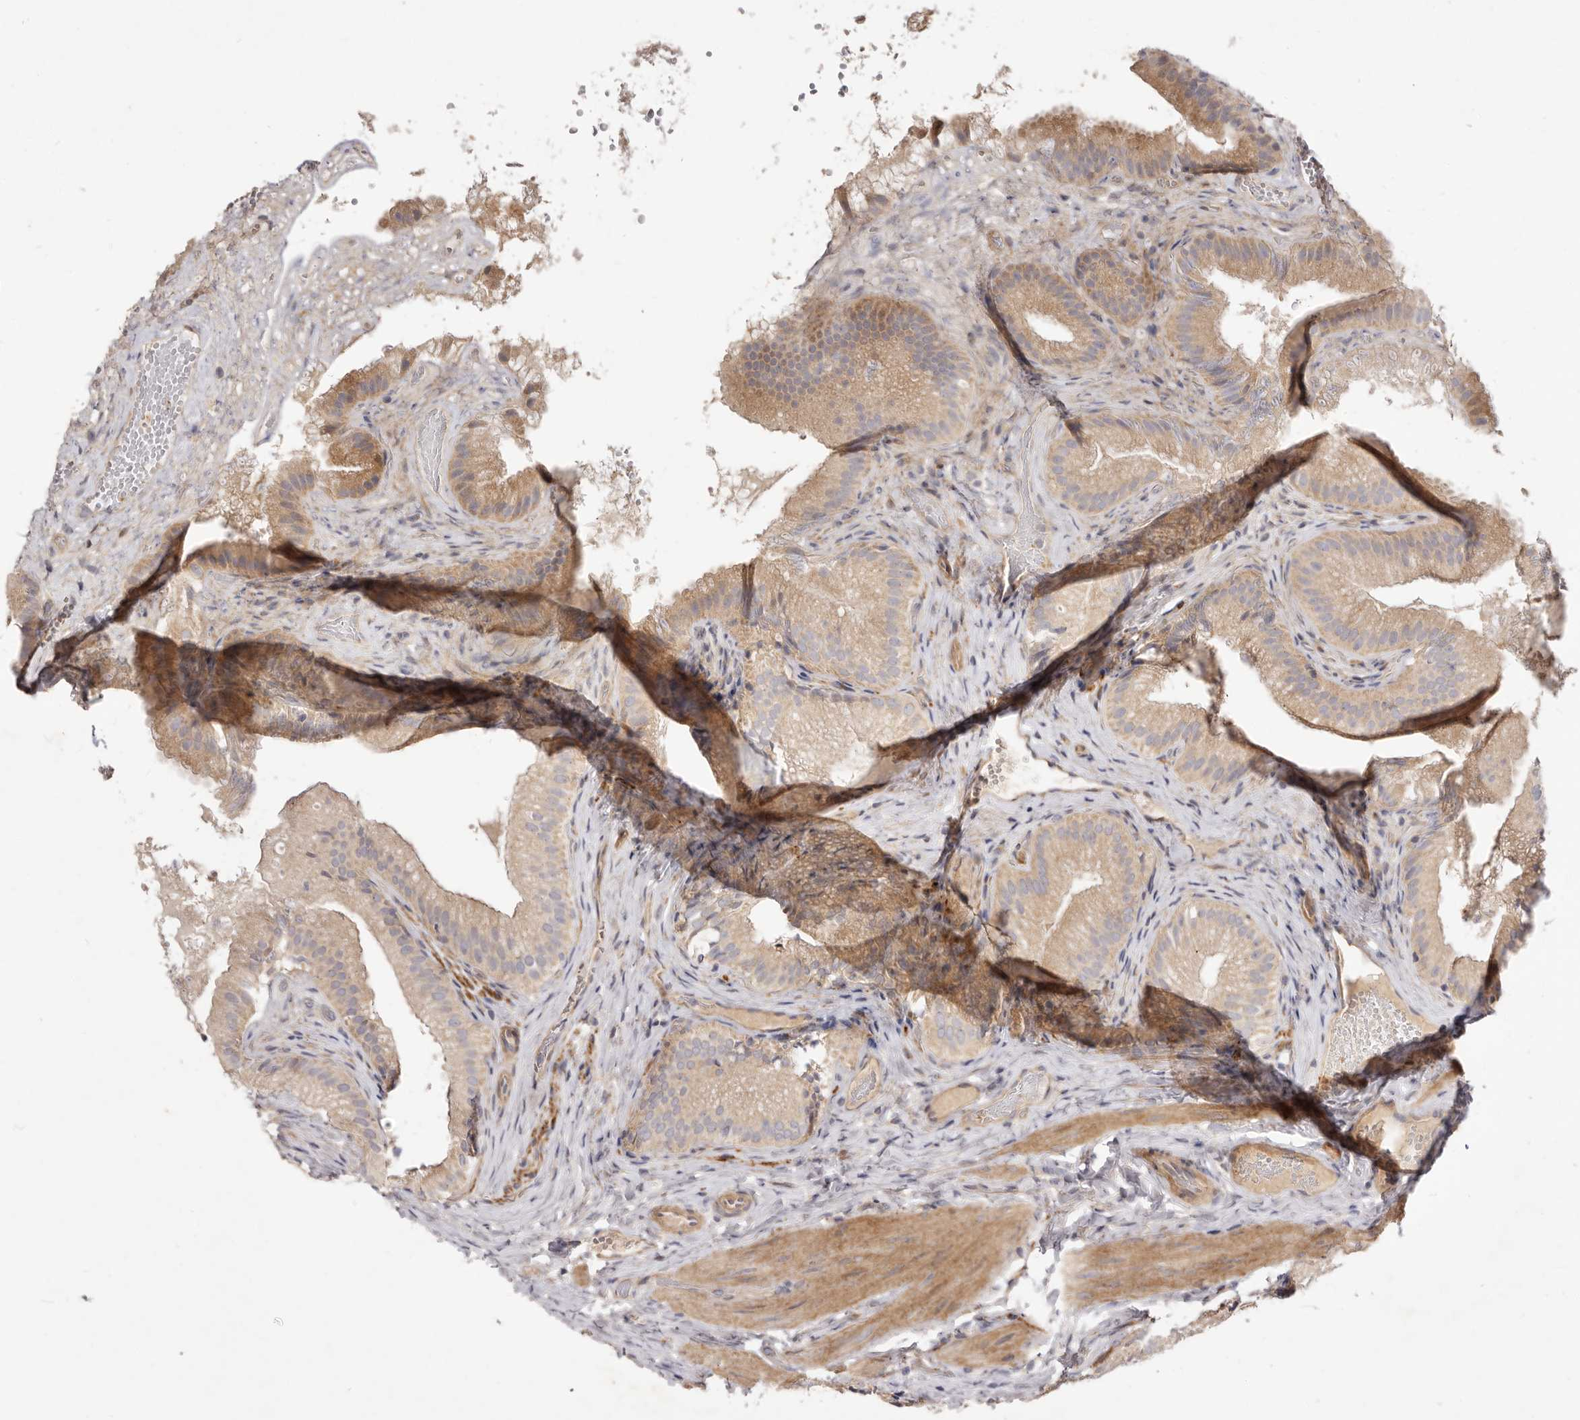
{"staining": {"intensity": "moderate", "quantity": ">75%", "location": "cytoplasmic/membranous"}, "tissue": "gallbladder", "cell_type": "Glandular cells", "image_type": "normal", "snomed": [{"axis": "morphology", "description": "Normal tissue, NOS"}, {"axis": "topography", "description": "Gallbladder"}], "caption": "Immunohistochemical staining of unremarkable human gallbladder shows medium levels of moderate cytoplasmic/membranous staining in about >75% of glandular cells. The protein of interest is shown in brown color, while the nuclei are stained blue.", "gene": "ADAMTS9", "patient": {"sex": "female", "age": 30}}